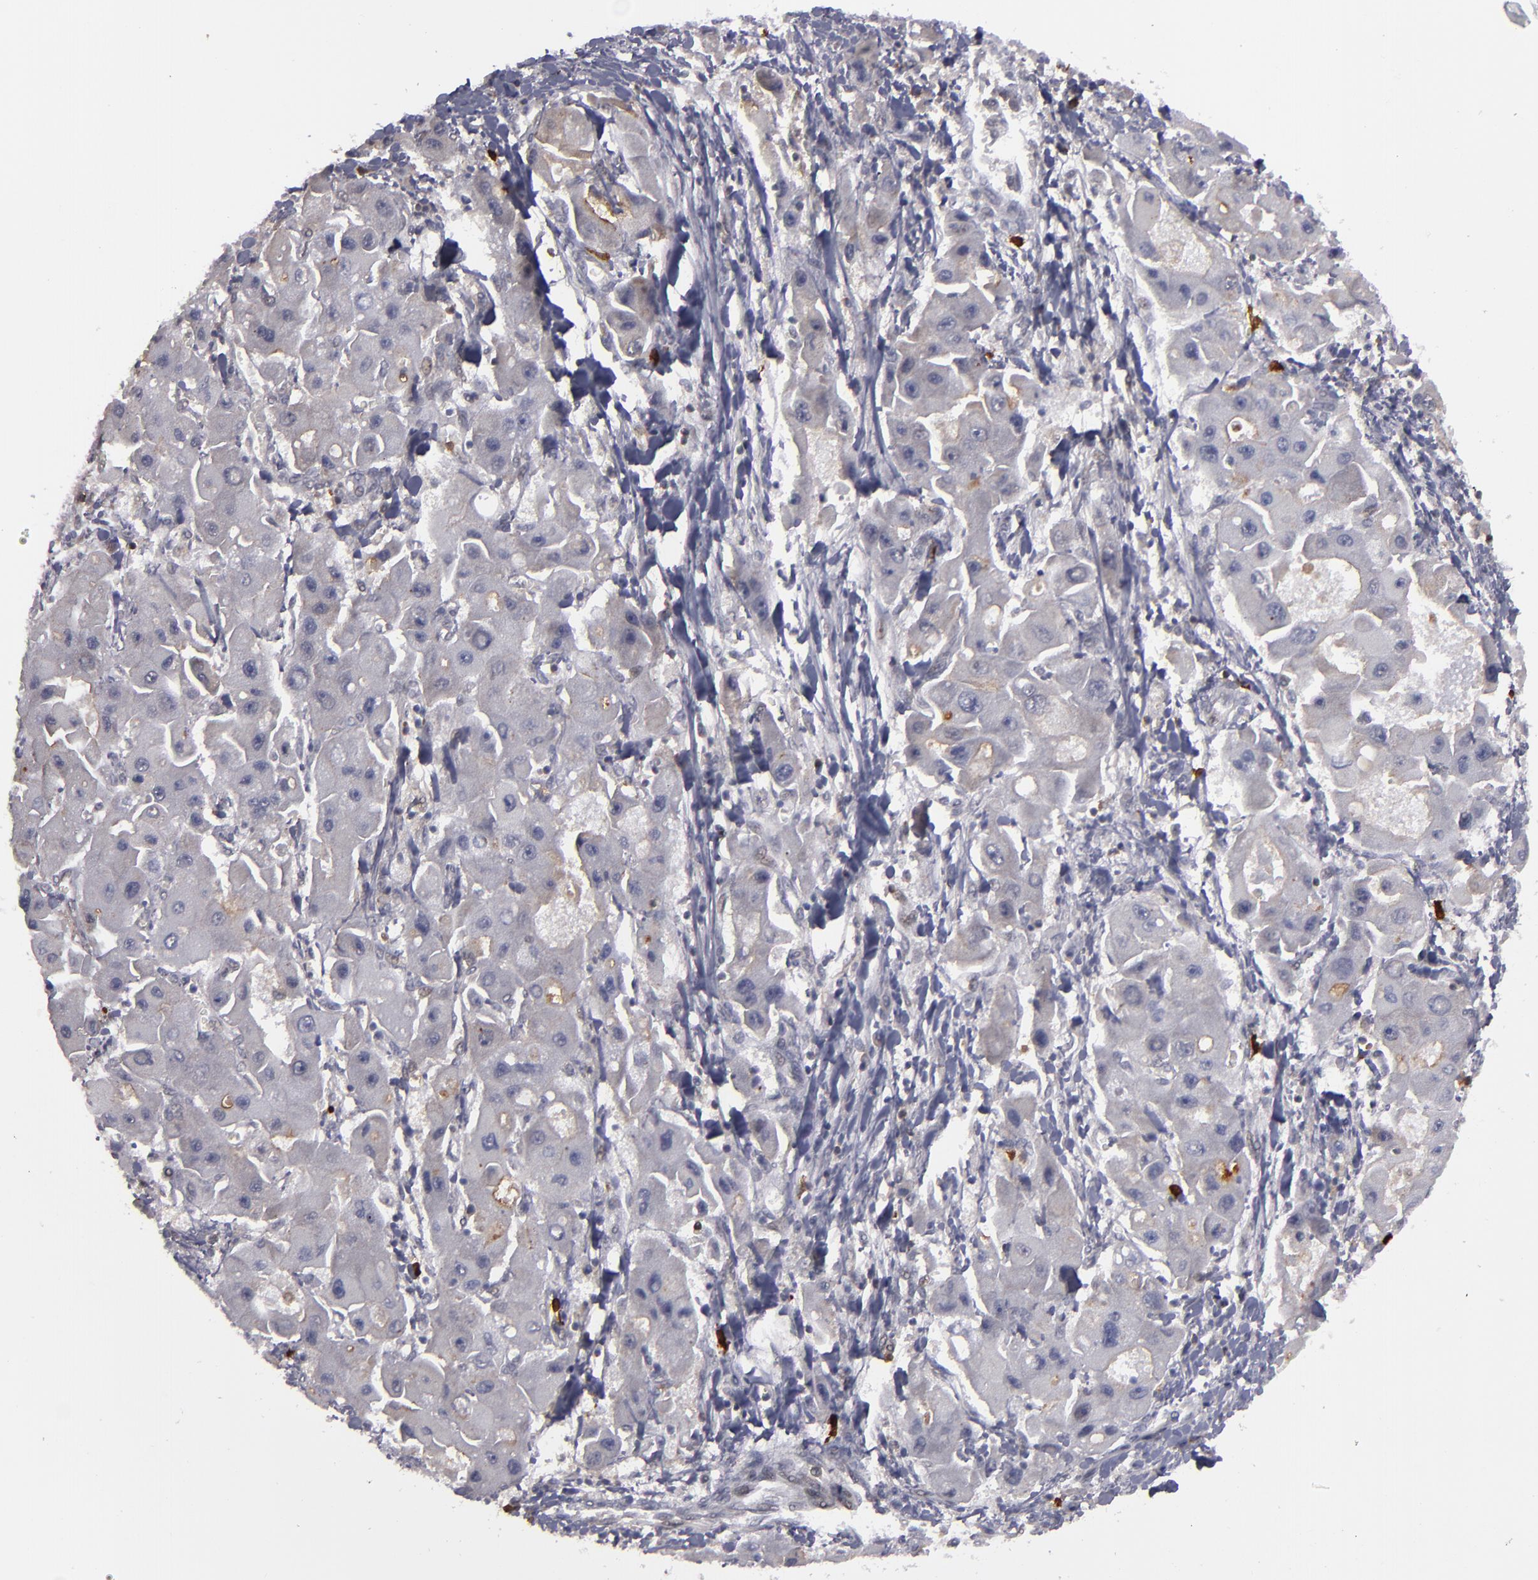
{"staining": {"intensity": "weak", "quantity": "25%-75%", "location": "cytoplasmic/membranous"}, "tissue": "liver cancer", "cell_type": "Tumor cells", "image_type": "cancer", "snomed": [{"axis": "morphology", "description": "Carcinoma, Hepatocellular, NOS"}, {"axis": "topography", "description": "Liver"}], "caption": "DAB immunohistochemical staining of human hepatocellular carcinoma (liver) reveals weak cytoplasmic/membranous protein positivity in about 25%-75% of tumor cells.", "gene": "STX3", "patient": {"sex": "male", "age": 24}}